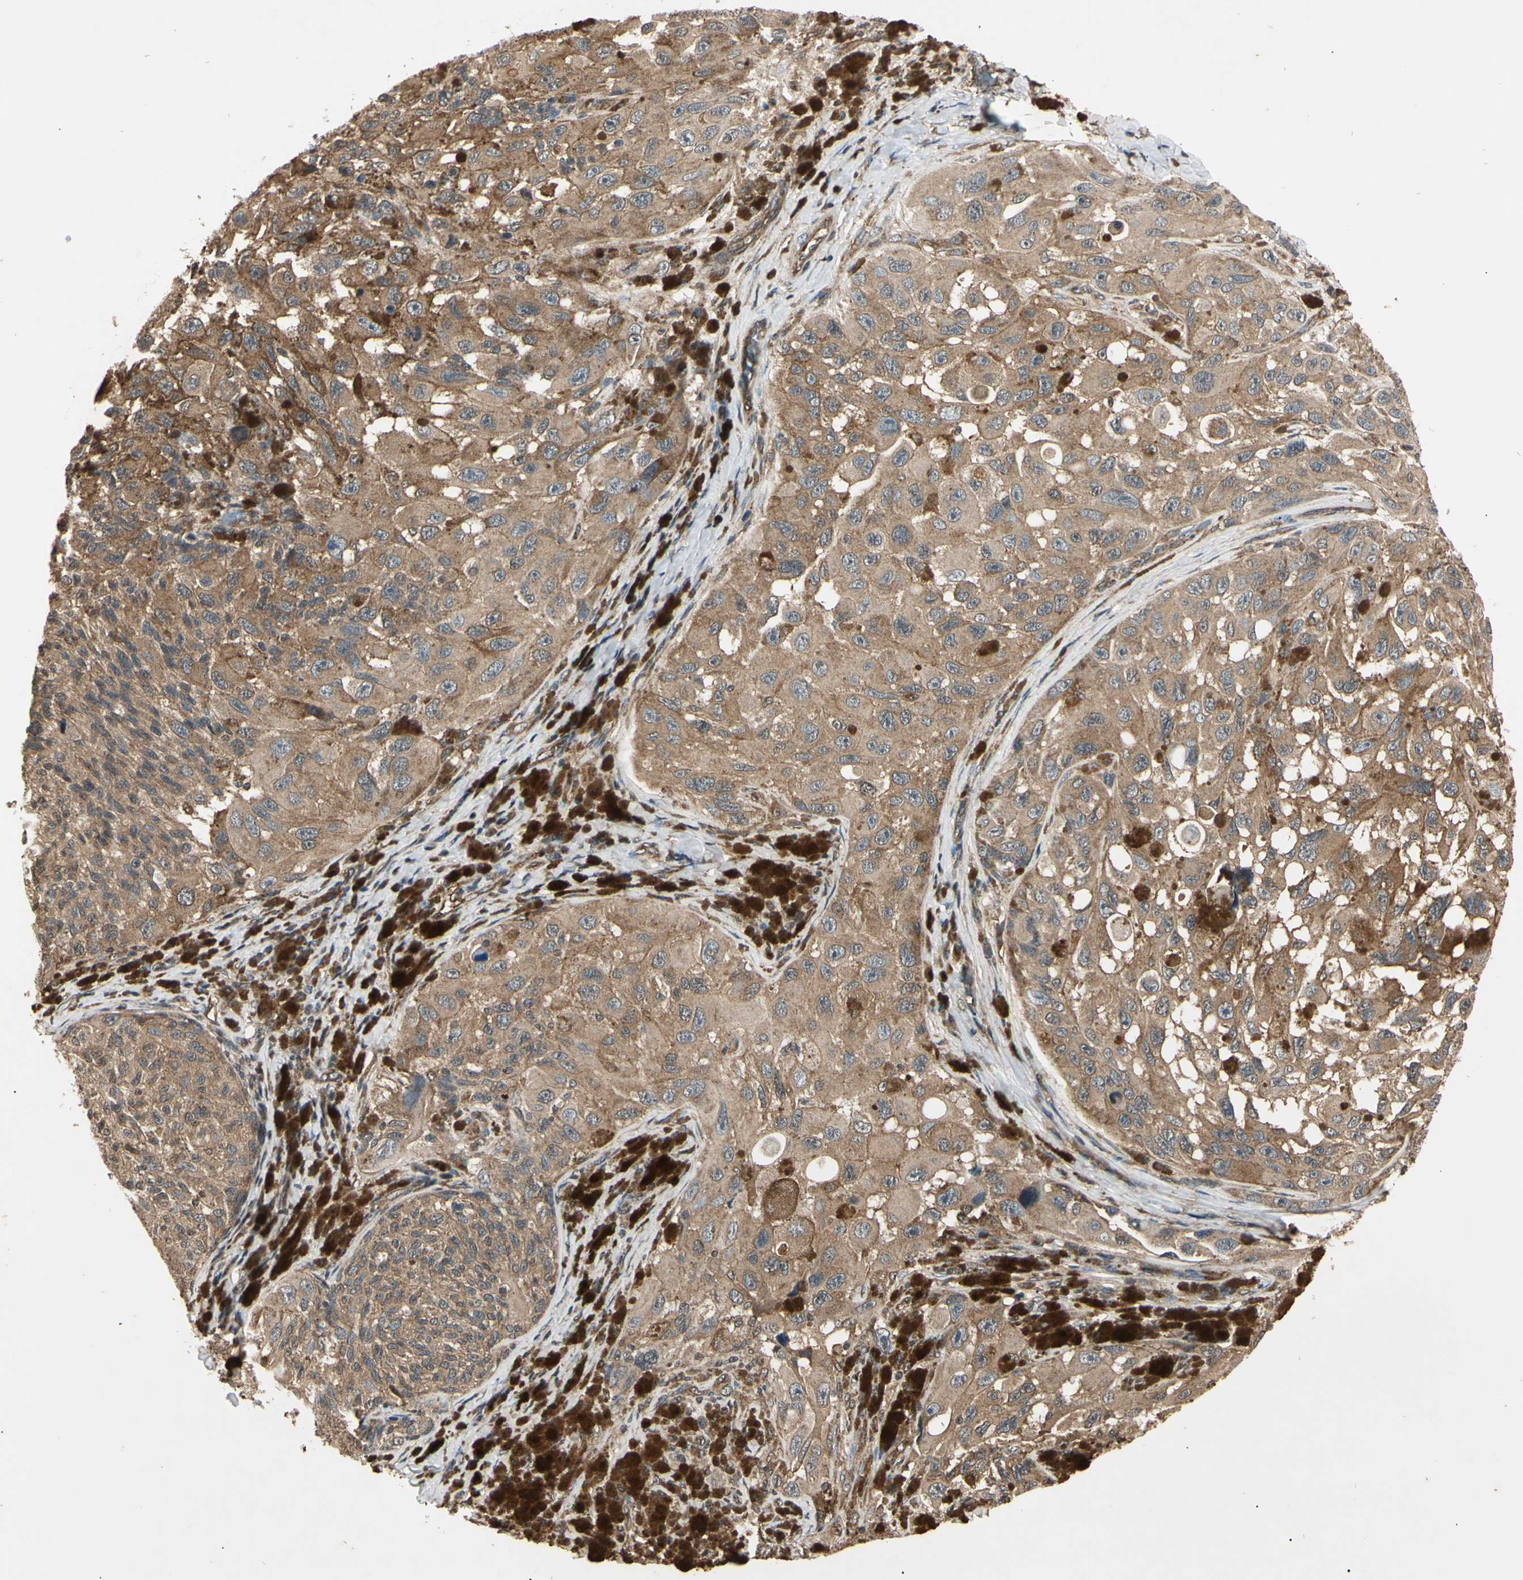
{"staining": {"intensity": "moderate", "quantity": ">75%", "location": "cytoplasmic/membranous"}, "tissue": "melanoma", "cell_type": "Tumor cells", "image_type": "cancer", "snomed": [{"axis": "morphology", "description": "Malignant melanoma, NOS"}, {"axis": "topography", "description": "Skin"}], "caption": "The micrograph shows immunohistochemical staining of melanoma. There is moderate cytoplasmic/membranous expression is present in about >75% of tumor cells.", "gene": "EPN1", "patient": {"sex": "female", "age": 73}}